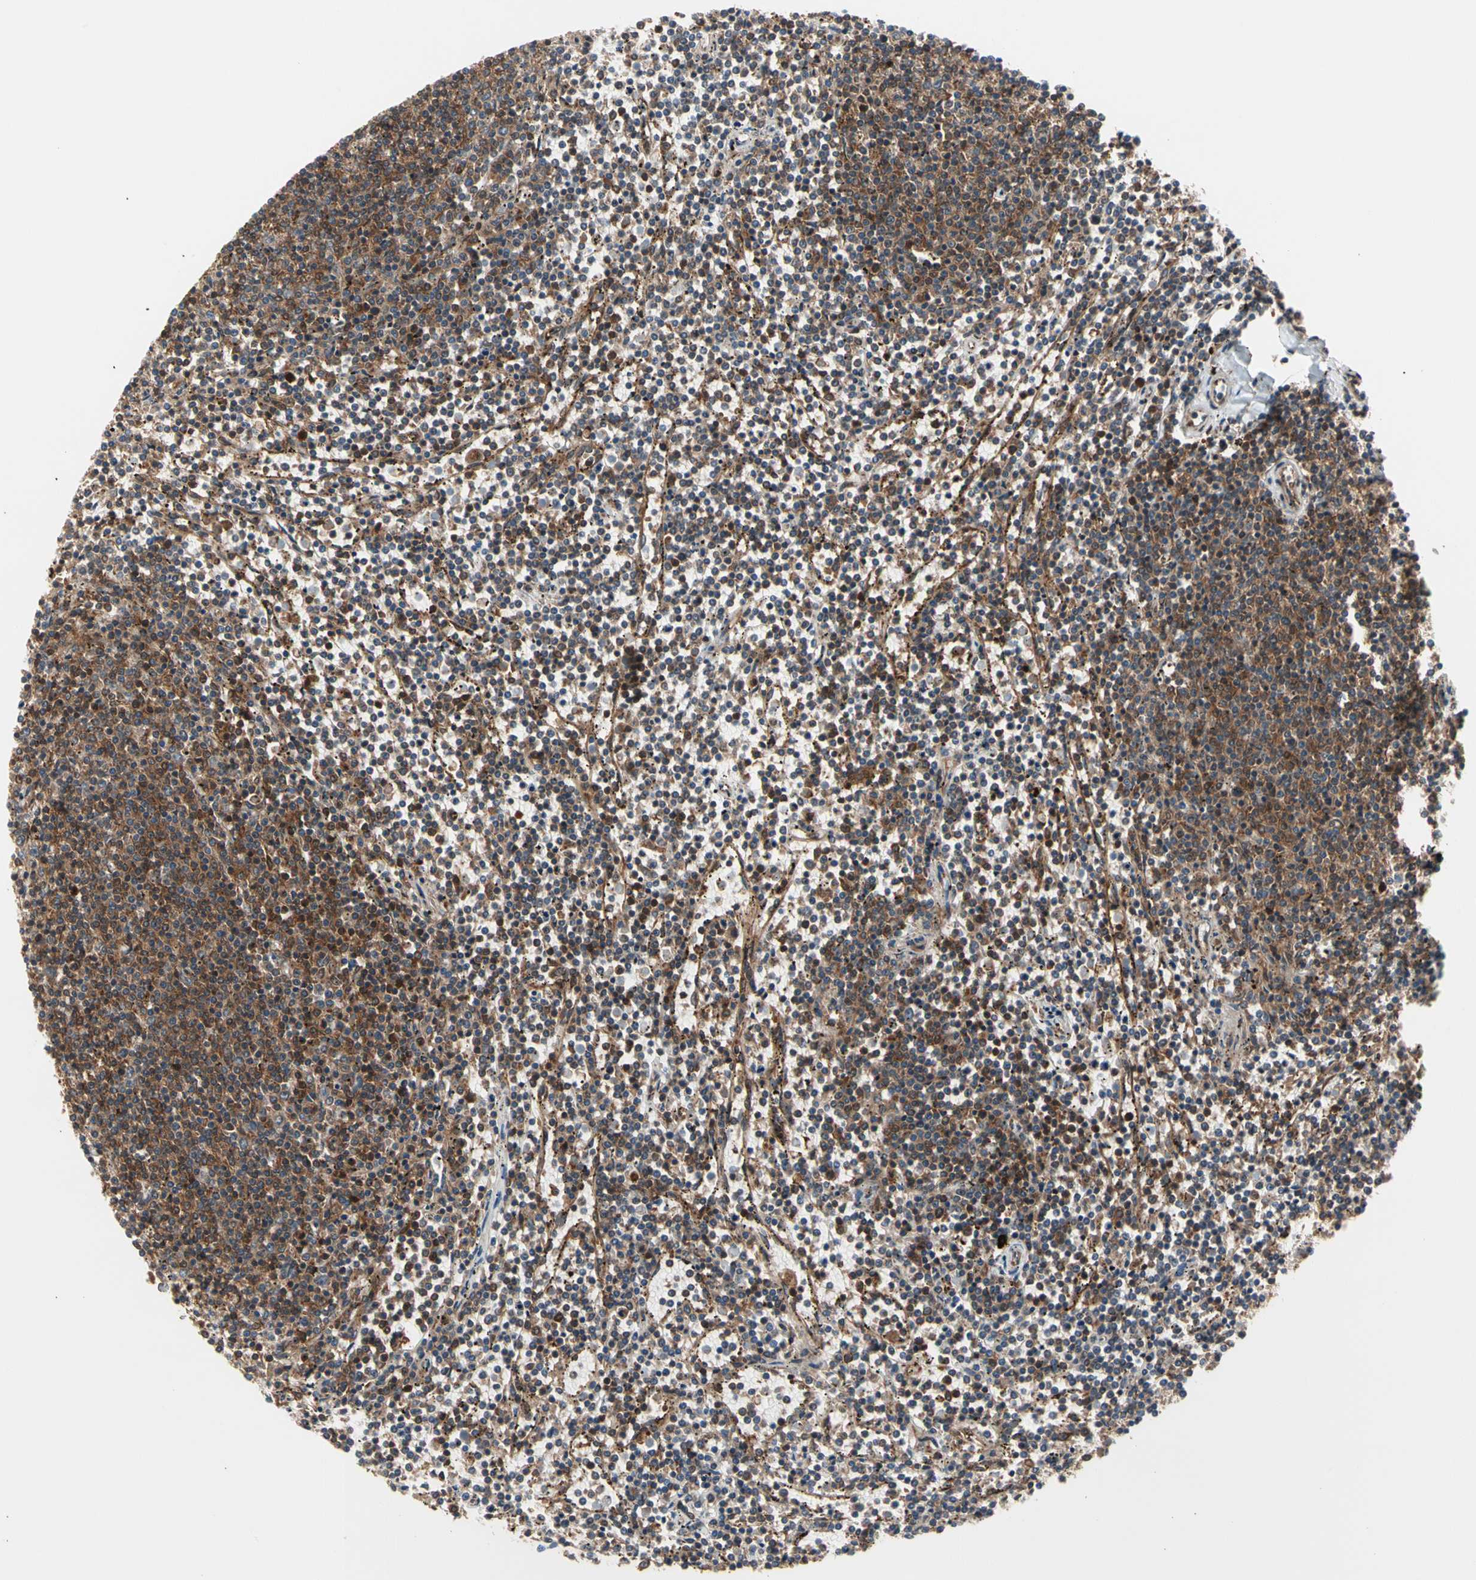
{"staining": {"intensity": "strong", "quantity": "25%-75%", "location": "cytoplasmic/membranous"}, "tissue": "lymphoma", "cell_type": "Tumor cells", "image_type": "cancer", "snomed": [{"axis": "morphology", "description": "Malignant lymphoma, non-Hodgkin's type, Low grade"}, {"axis": "topography", "description": "Spleen"}], "caption": "Malignant lymphoma, non-Hodgkin's type (low-grade) stained for a protein reveals strong cytoplasmic/membranous positivity in tumor cells. The protein is shown in brown color, while the nuclei are stained blue.", "gene": "ROCK1", "patient": {"sex": "female", "age": 50}}